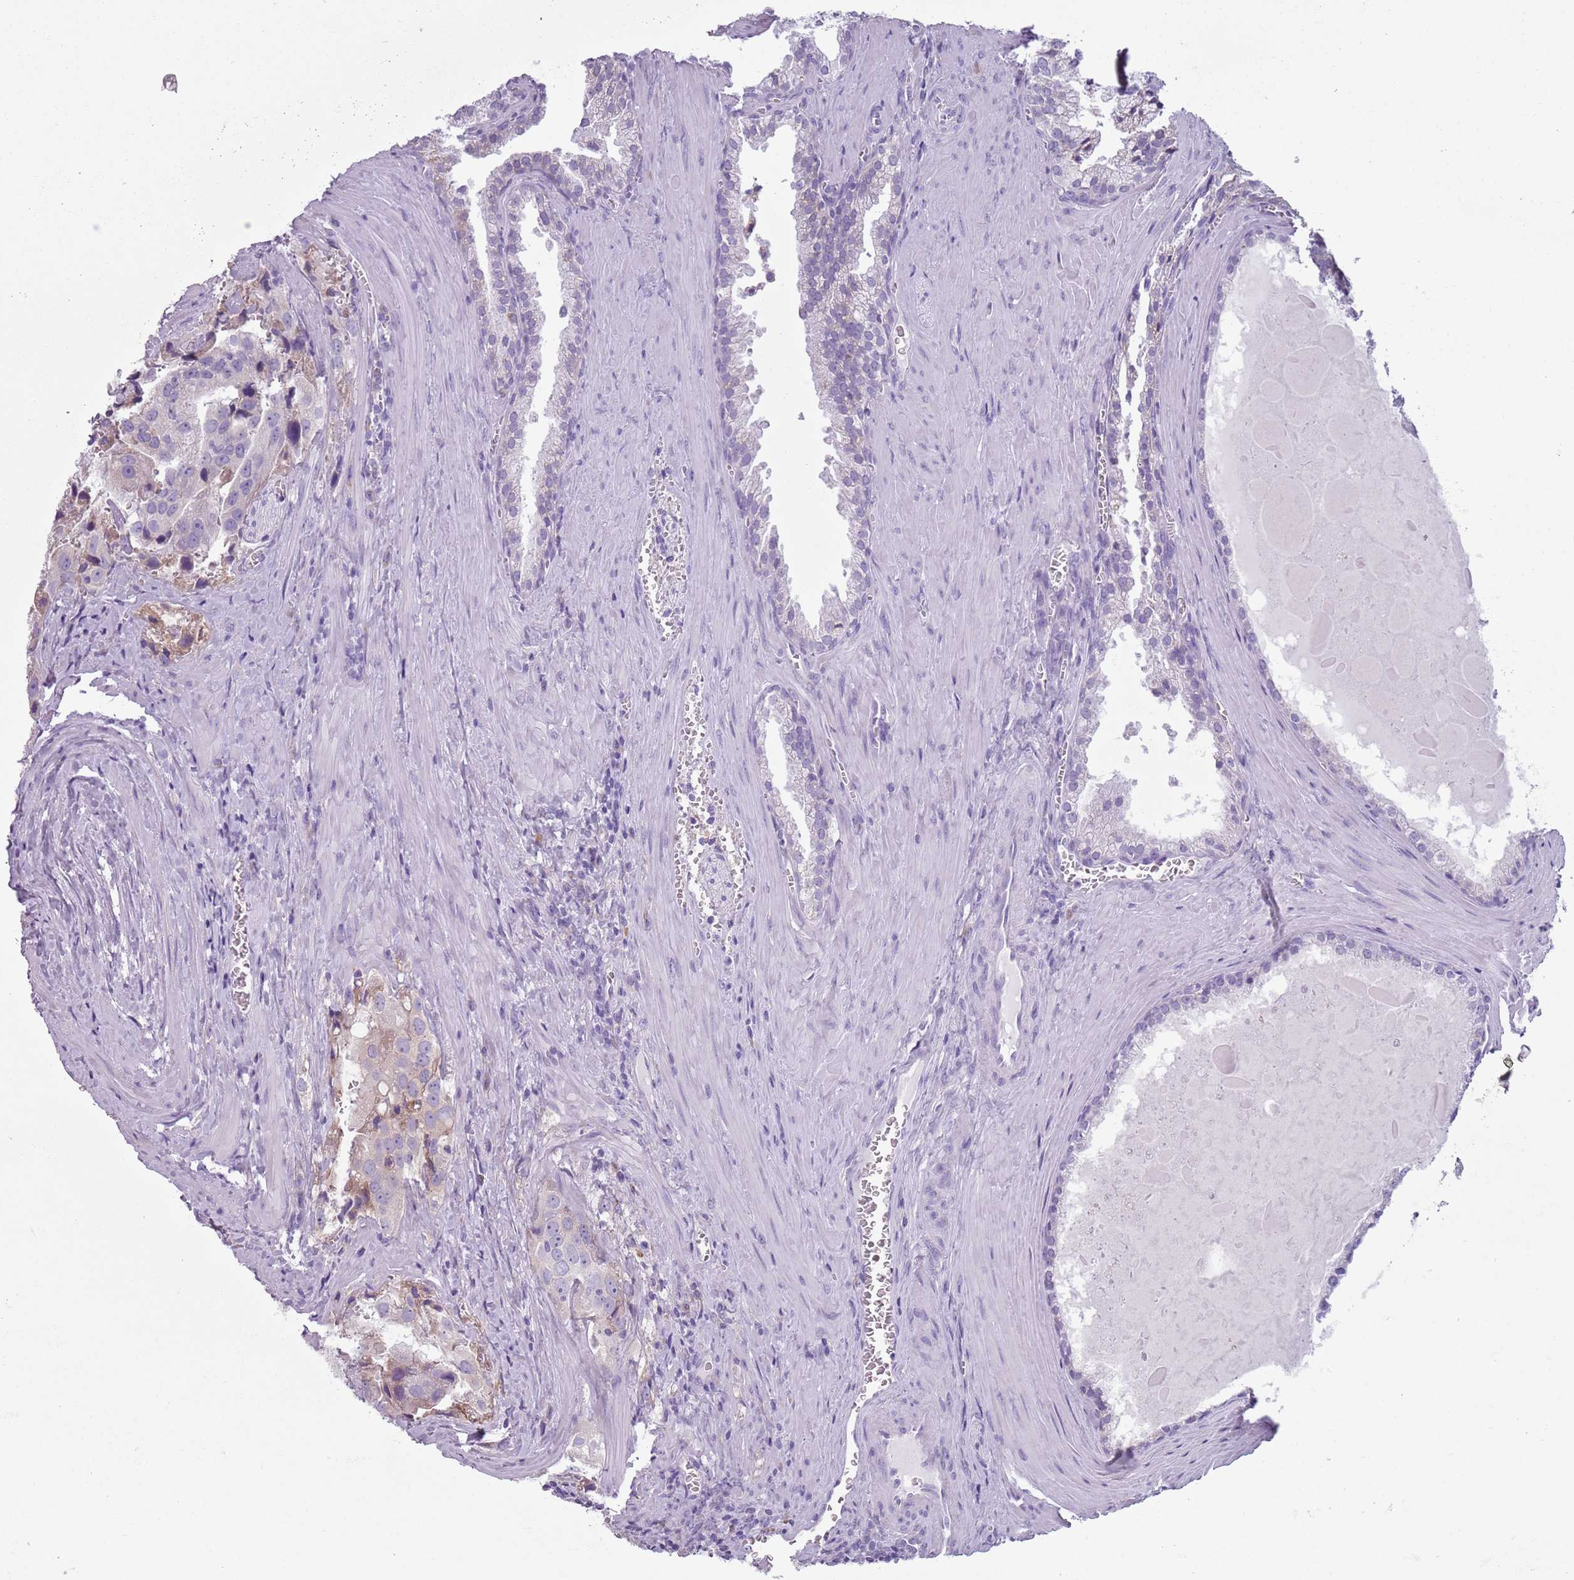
{"staining": {"intensity": "negative", "quantity": "none", "location": "none"}, "tissue": "prostate cancer", "cell_type": "Tumor cells", "image_type": "cancer", "snomed": [{"axis": "morphology", "description": "Adenocarcinoma, High grade"}, {"axis": "topography", "description": "Prostate"}], "caption": "This histopathology image is of prostate cancer (high-grade adenocarcinoma) stained with immunohistochemistry to label a protein in brown with the nuclei are counter-stained blue. There is no expression in tumor cells. The staining is performed using DAB brown chromogen with nuclei counter-stained in using hematoxylin.", "gene": "HYOU1", "patient": {"sex": "male", "age": 68}}